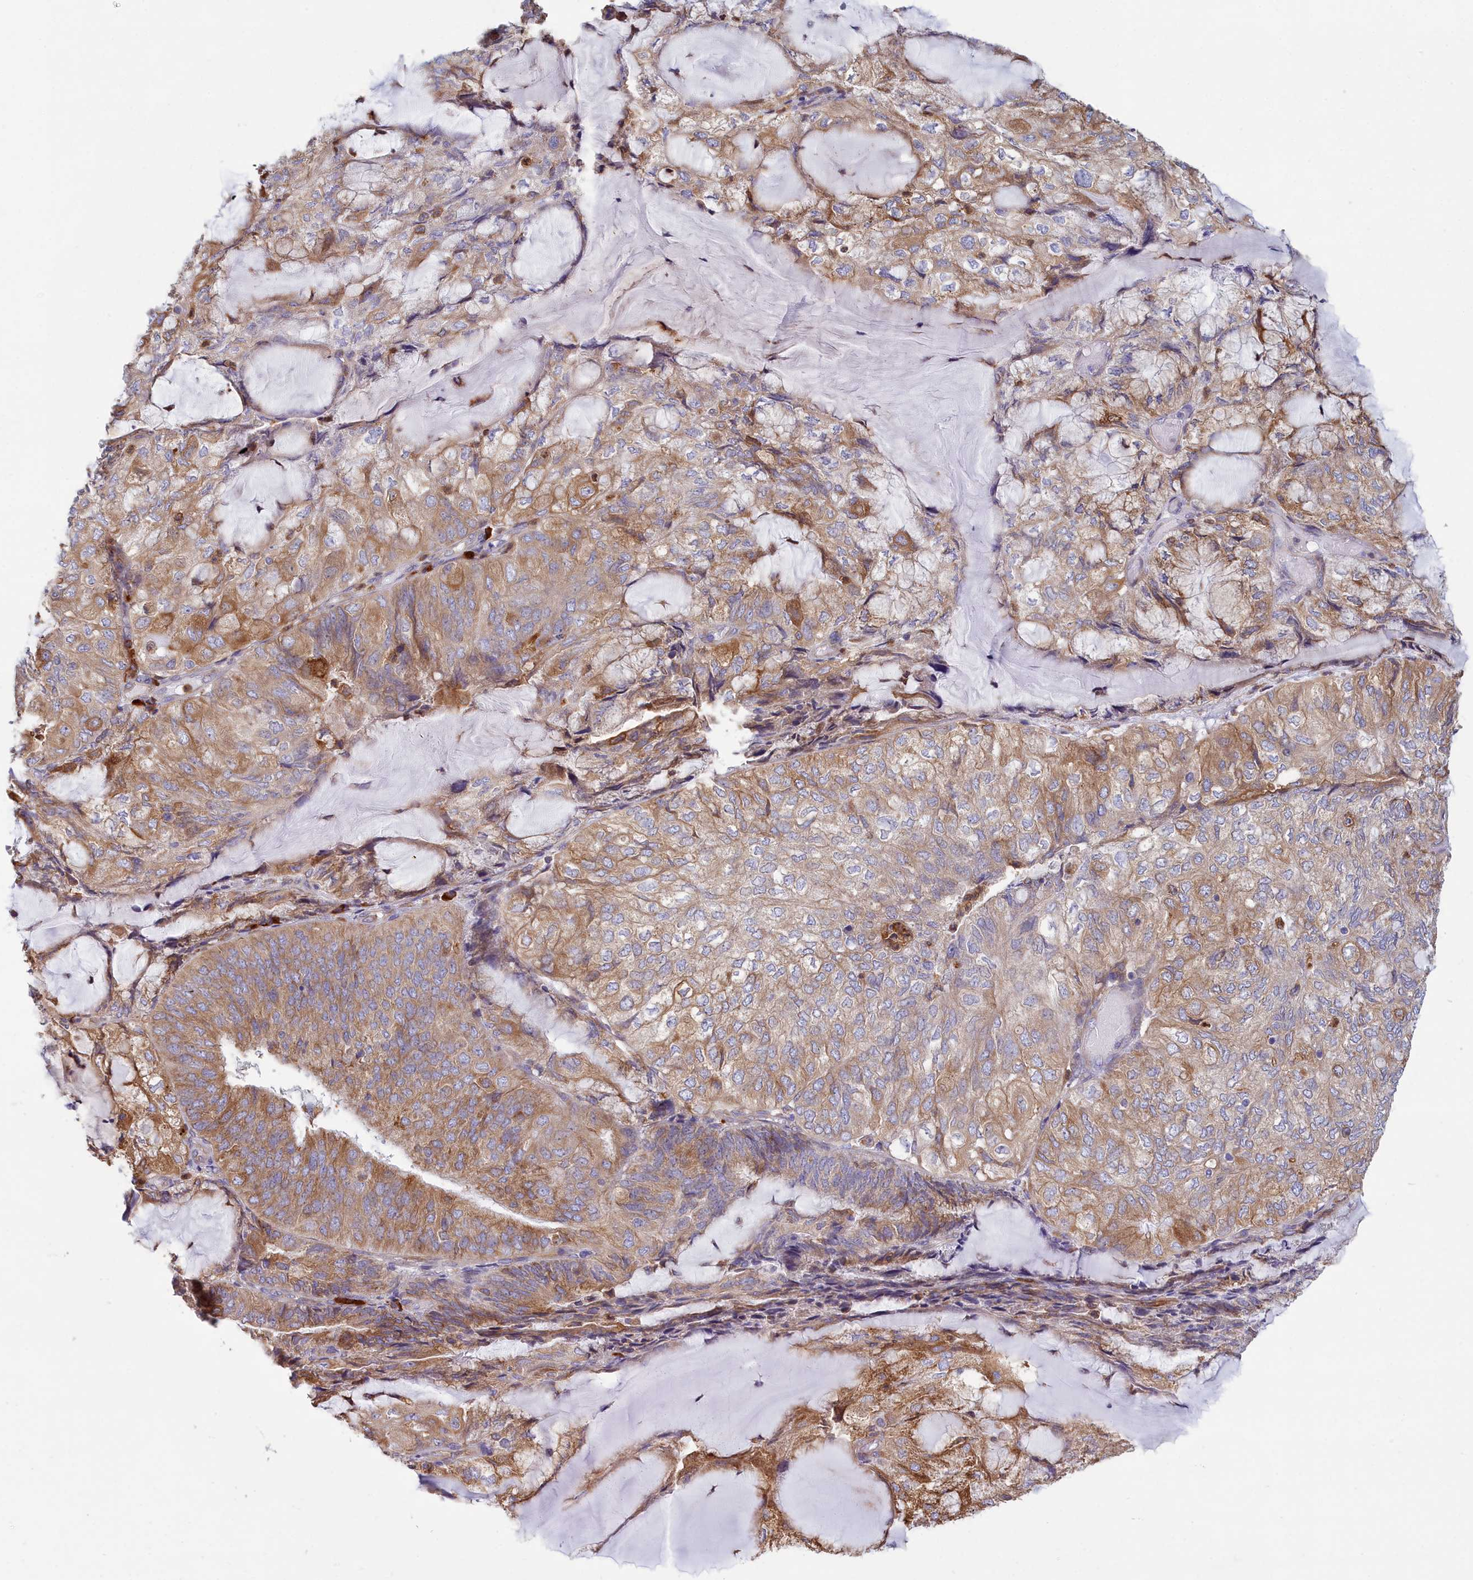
{"staining": {"intensity": "moderate", "quantity": ">75%", "location": "cytoplasmic/membranous"}, "tissue": "endometrial cancer", "cell_type": "Tumor cells", "image_type": "cancer", "snomed": [{"axis": "morphology", "description": "Adenocarcinoma, NOS"}, {"axis": "topography", "description": "Endometrium"}], "caption": "Moderate cytoplasmic/membranous staining for a protein is seen in approximately >75% of tumor cells of adenocarcinoma (endometrial) using immunohistochemistry (IHC).", "gene": "HM13", "patient": {"sex": "female", "age": 81}}